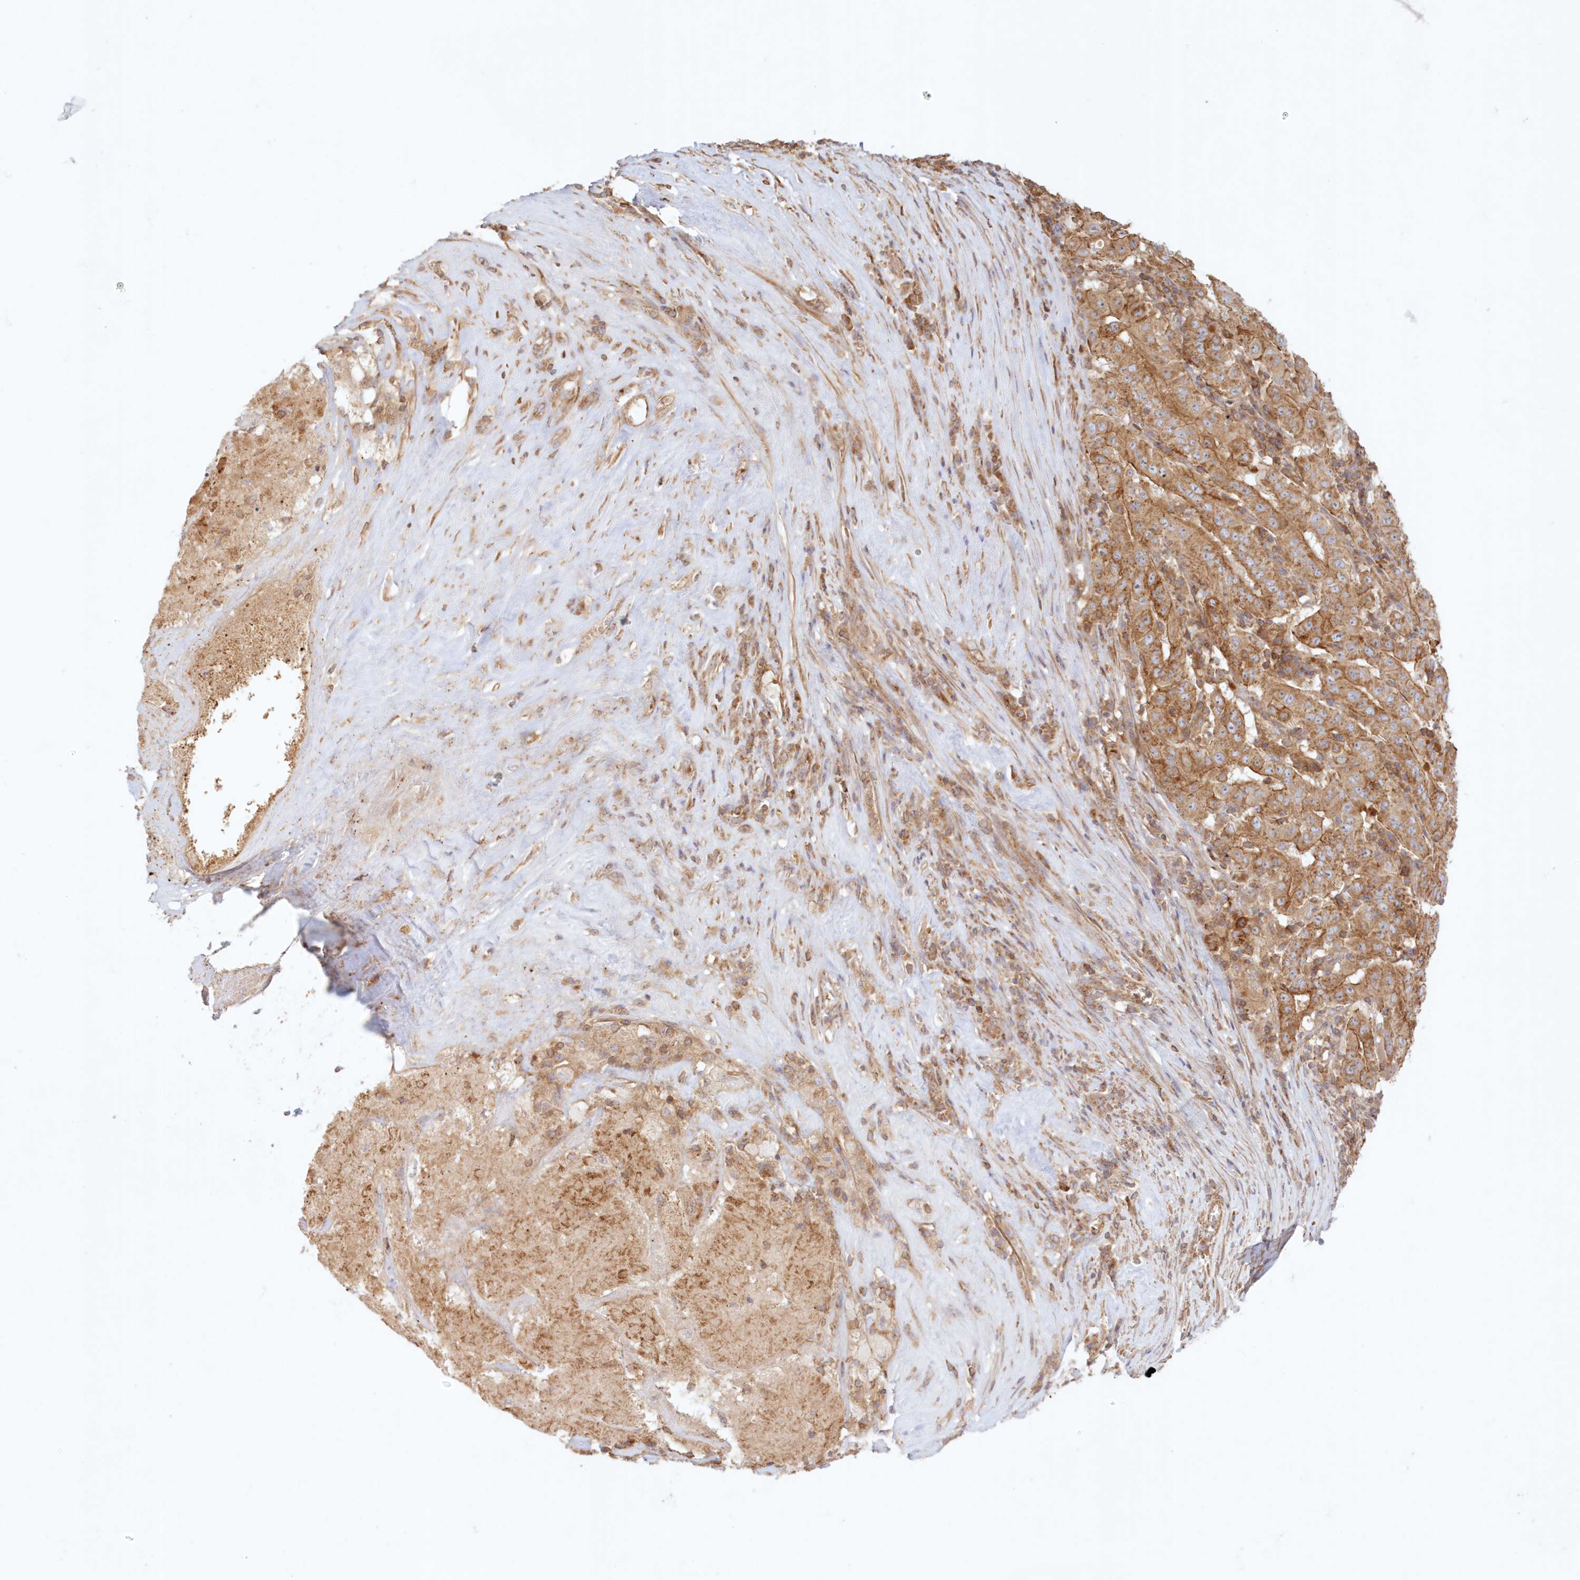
{"staining": {"intensity": "moderate", "quantity": ">75%", "location": "cytoplasmic/membranous"}, "tissue": "pancreatic cancer", "cell_type": "Tumor cells", "image_type": "cancer", "snomed": [{"axis": "morphology", "description": "Adenocarcinoma, NOS"}, {"axis": "topography", "description": "Pancreas"}], "caption": "Protein analysis of pancreatic adenocarcinoma tissue displays moderate cytoplasmic/membranous positivity in about >75% of tumor cells. Nuclei are stained in blue.", "gene": "KIAA0232", "patient": {"sex": "male", "age": 63}}